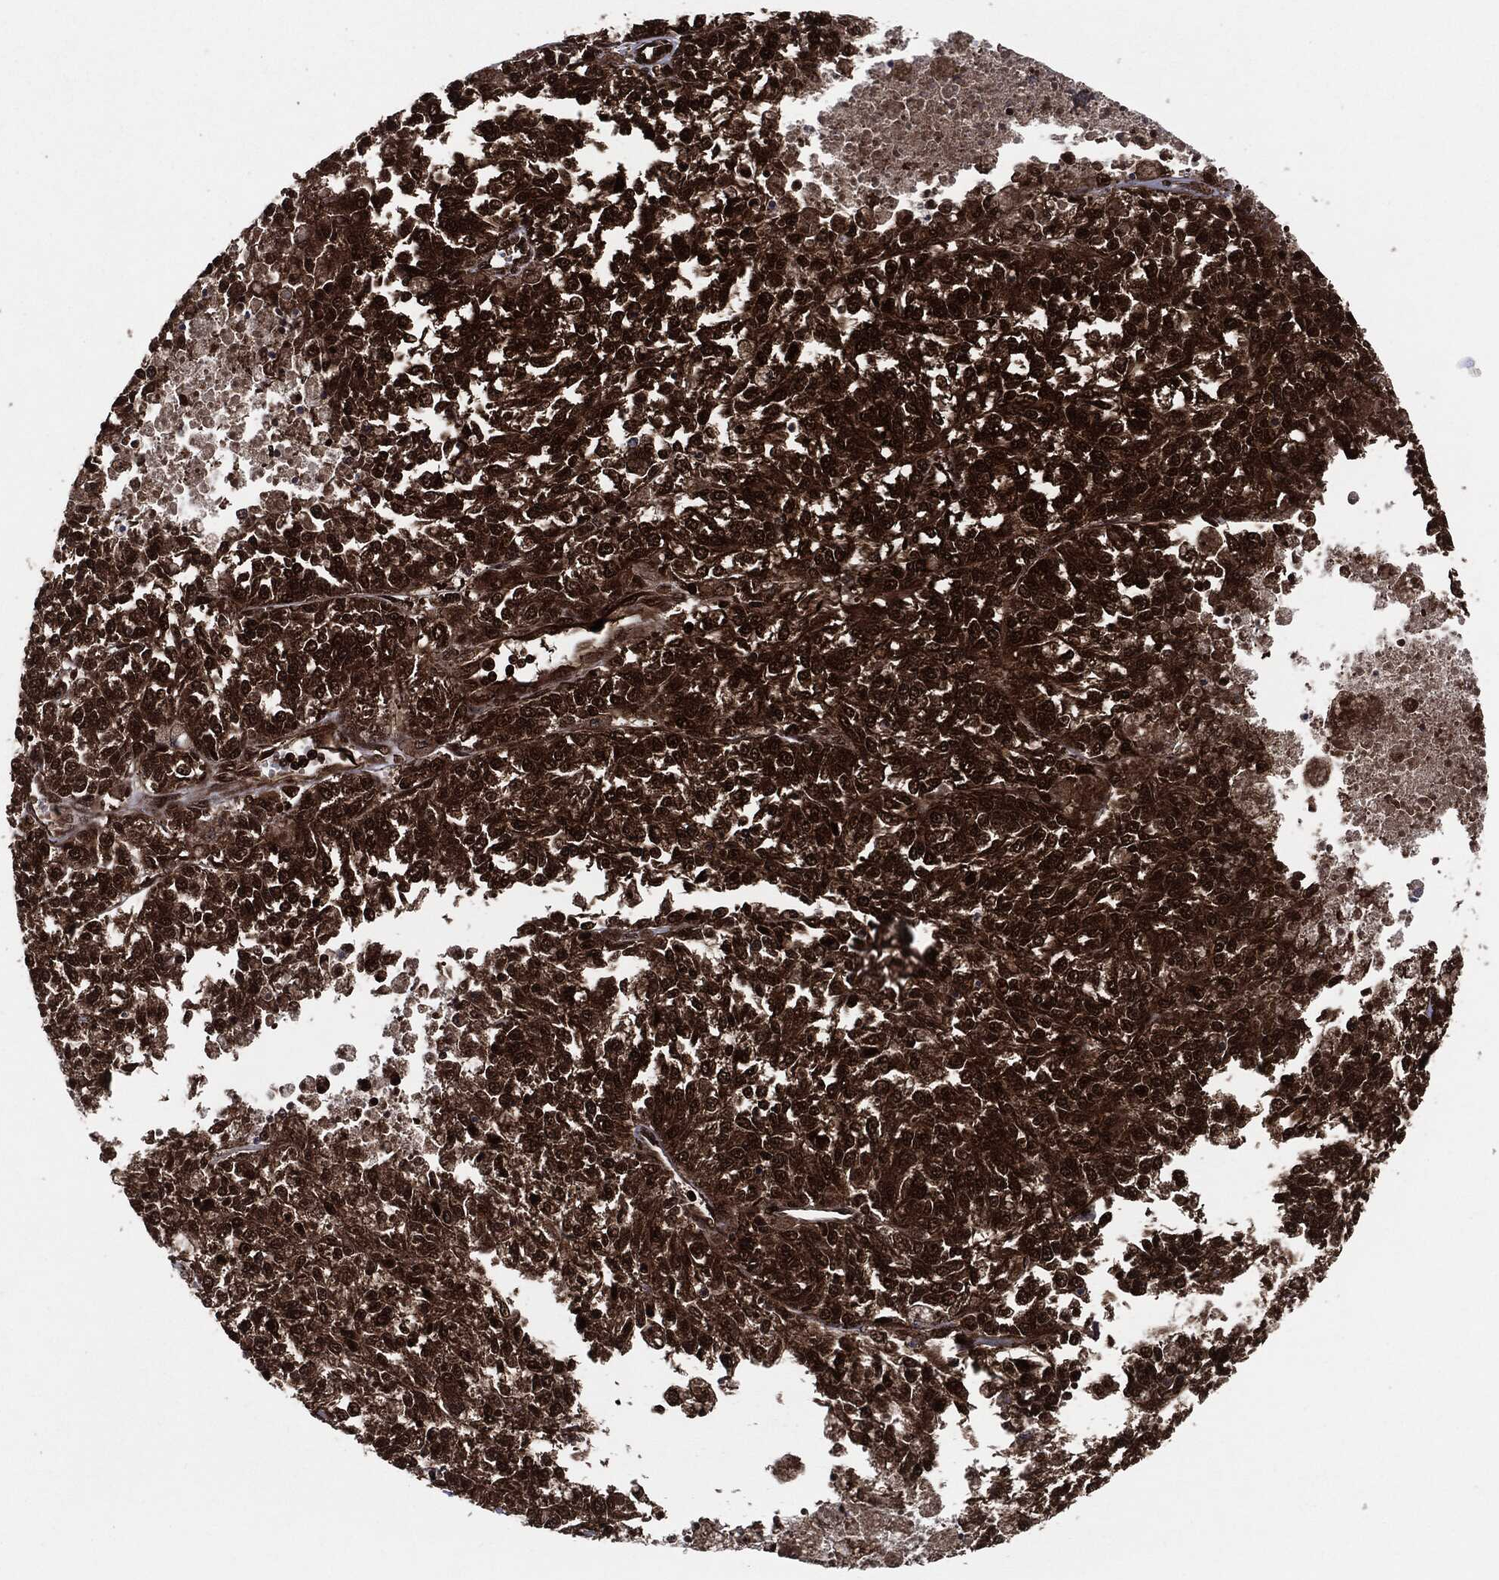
{"staining": {"intensity": "strong", "quantity": ">75%", "location": "cytoplasmic/membranous,nuclear"}, "tissue": "melanoma", "cell_type": "Tumor cells", "image_type": "cancer", "snomed": [{"axis": "morphology", "description": "Malignant melanoma, Metastatic site"}, {"axis": "topography", "description": "Lymph node"}], "caption": "Approximately >75% of tumor cells in human malignant melanoma (metastatic site) demonstrate strong cytoplasmic/membranous and nuclear protein staining as visualized by brown immunohistochemical staining.", "gene": "YWHAB", "patient": {"sex": "female", "age": 64}}